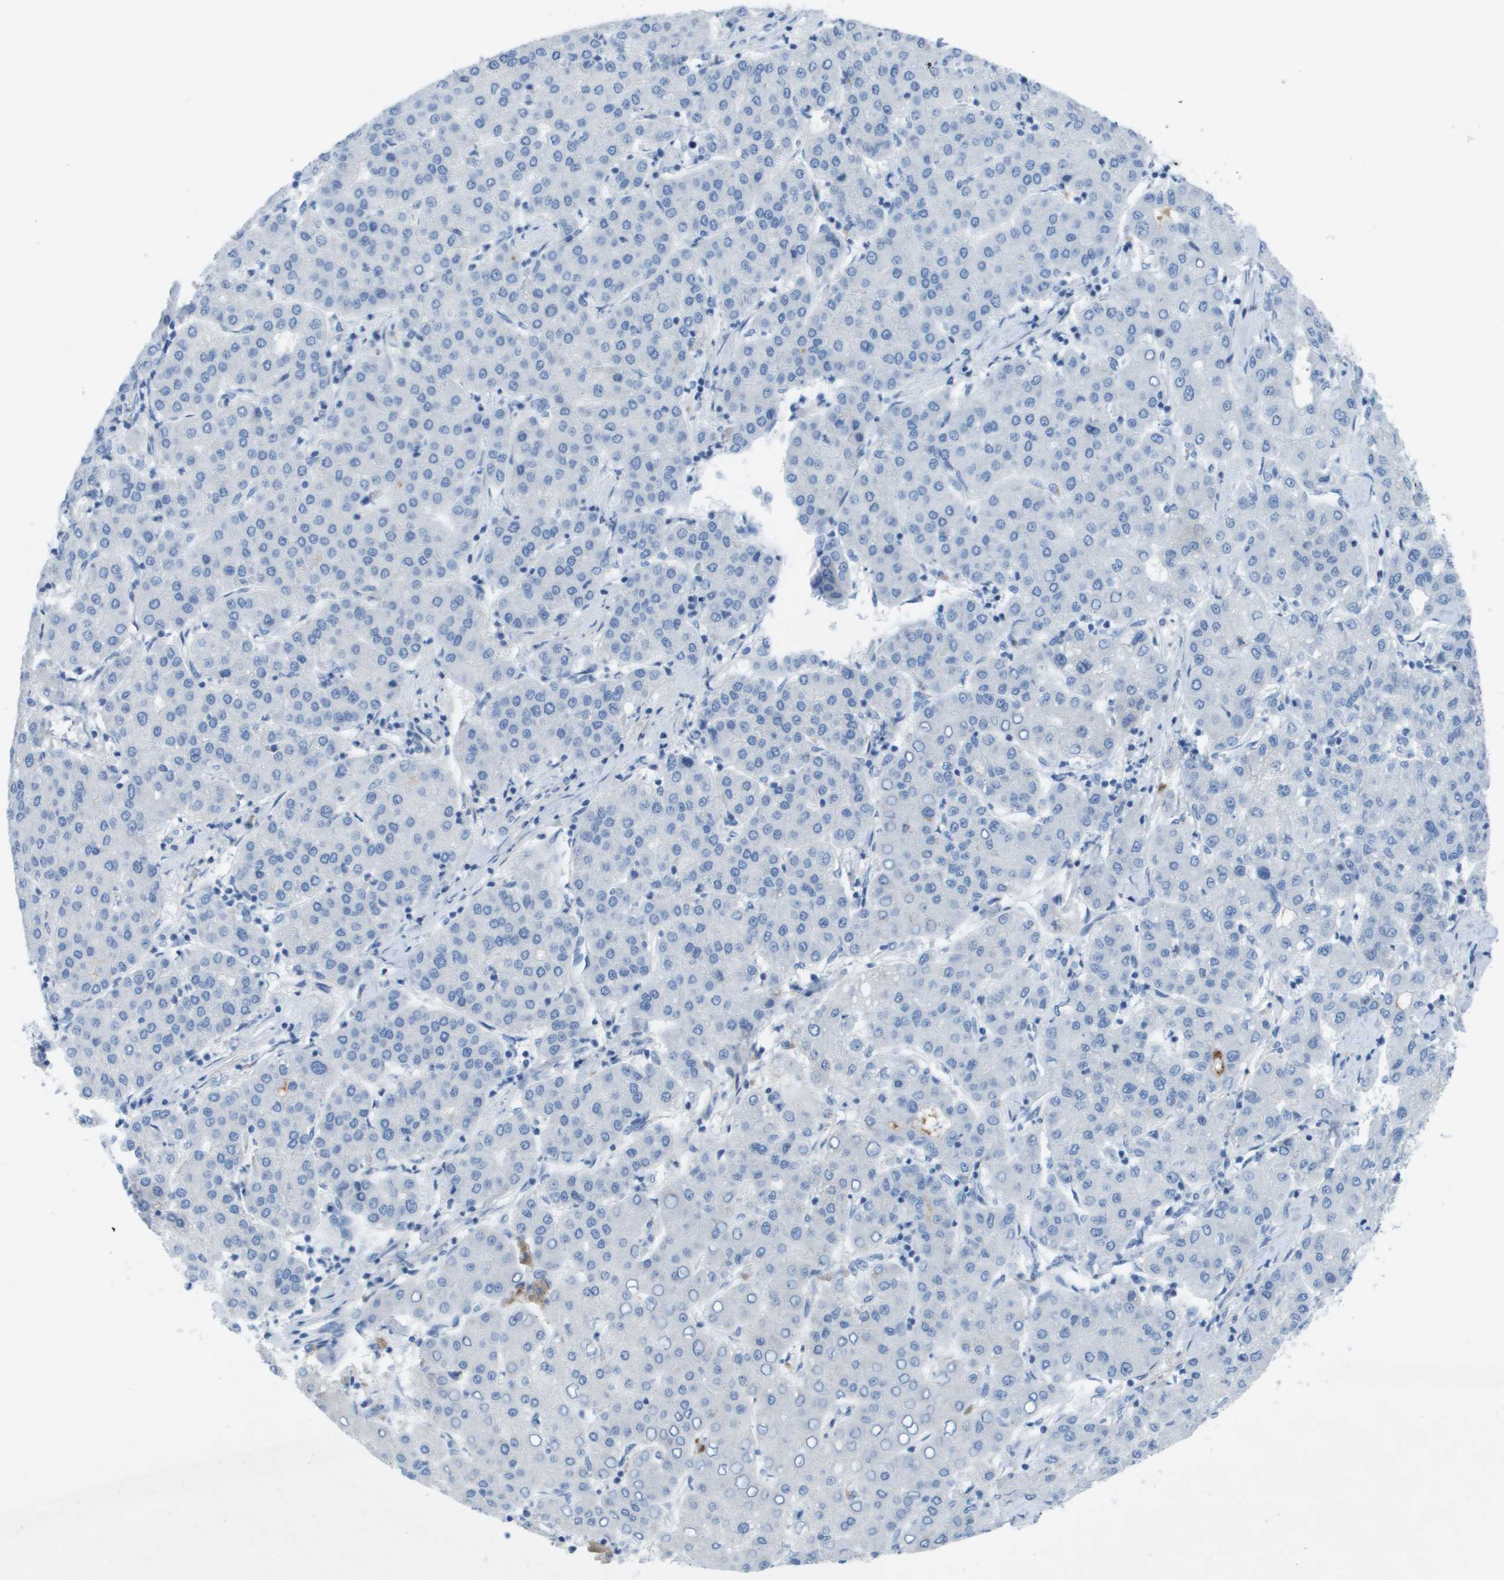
{"staining": {"intensity": "negative", "quantity": "none", "location": "none"}, "tissue": "liver cancer", "cell_type": "Tumor cells", "image_type": "cancer", "snomed": [{"axis": "morphology", "description": "Carcinoma, Hepatocellular, NOS"}, {"axis": "topography", "description": "Liver"}], "caption": "High power microscopy histopathology image of an immunohistochemistry (IHC) photomicrograph of liver hepatocellular carcinoma, revealing no significant expression in tumor cells.", "gene": "GPR18", "patient": {"sex": "male", "age": 65}}